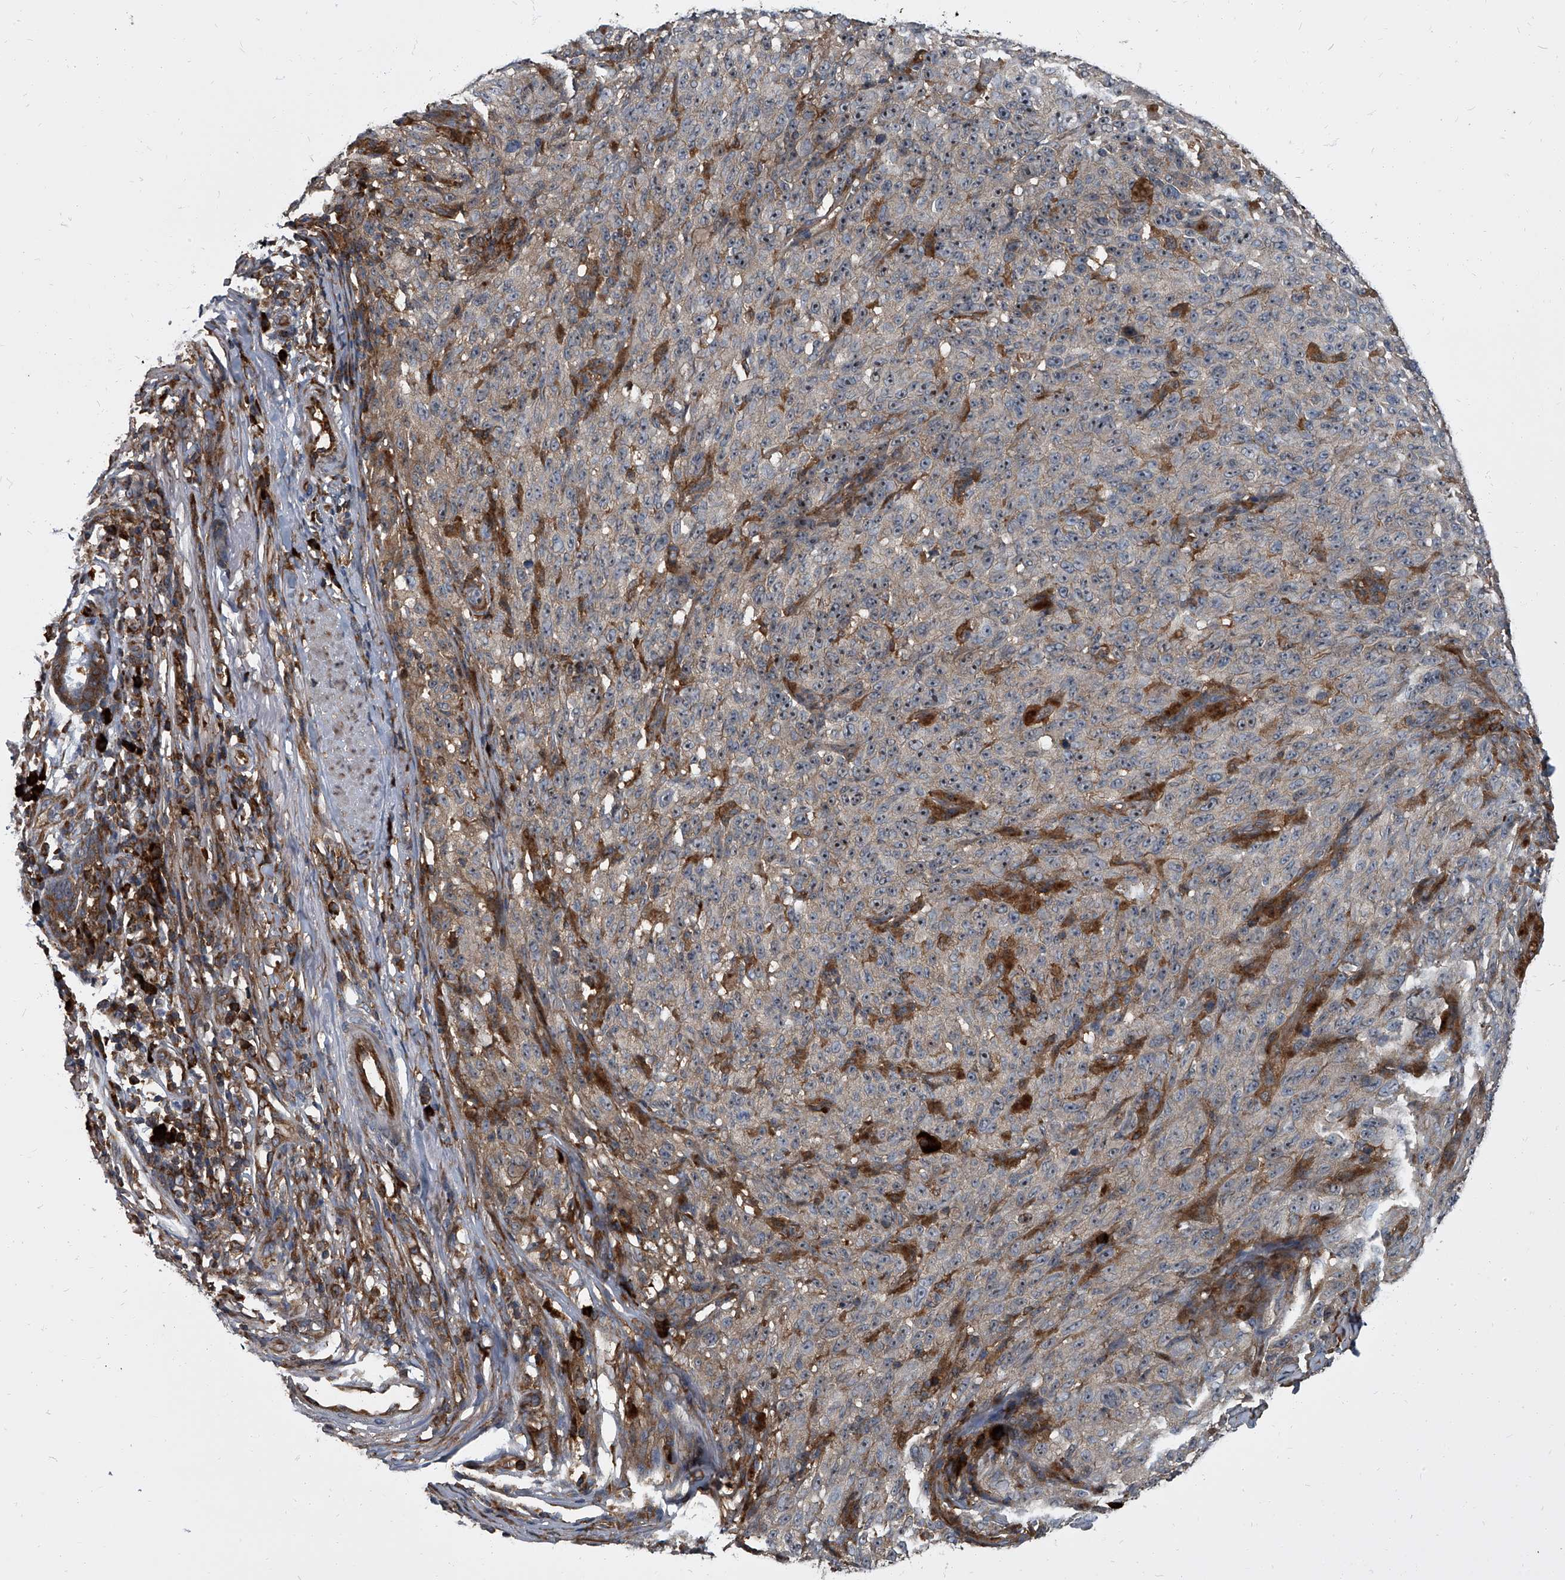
{"staining": {"intensity": "weak", "quantity": "<25%", "location": "cytoplasmic/membranous"}, "tissue": "melanoma", "cell_type": "Tumor cells", "image_type": "cancer", "snomed": [{"axis": "morphology", "description": "Malignant melanoma, NOS"}, {"axis": "topography", "description": "Skin"}], "caption": "IHC histopathology image of neoplastic tissue: malignant melanoma stained with DAB demonstrates no significant protein staining in tumor cells. (Brightfield microscopy of DAB IHC at high magnification).", "gene": "CDV3", "patient": {"sex": "female", "age": 82}}